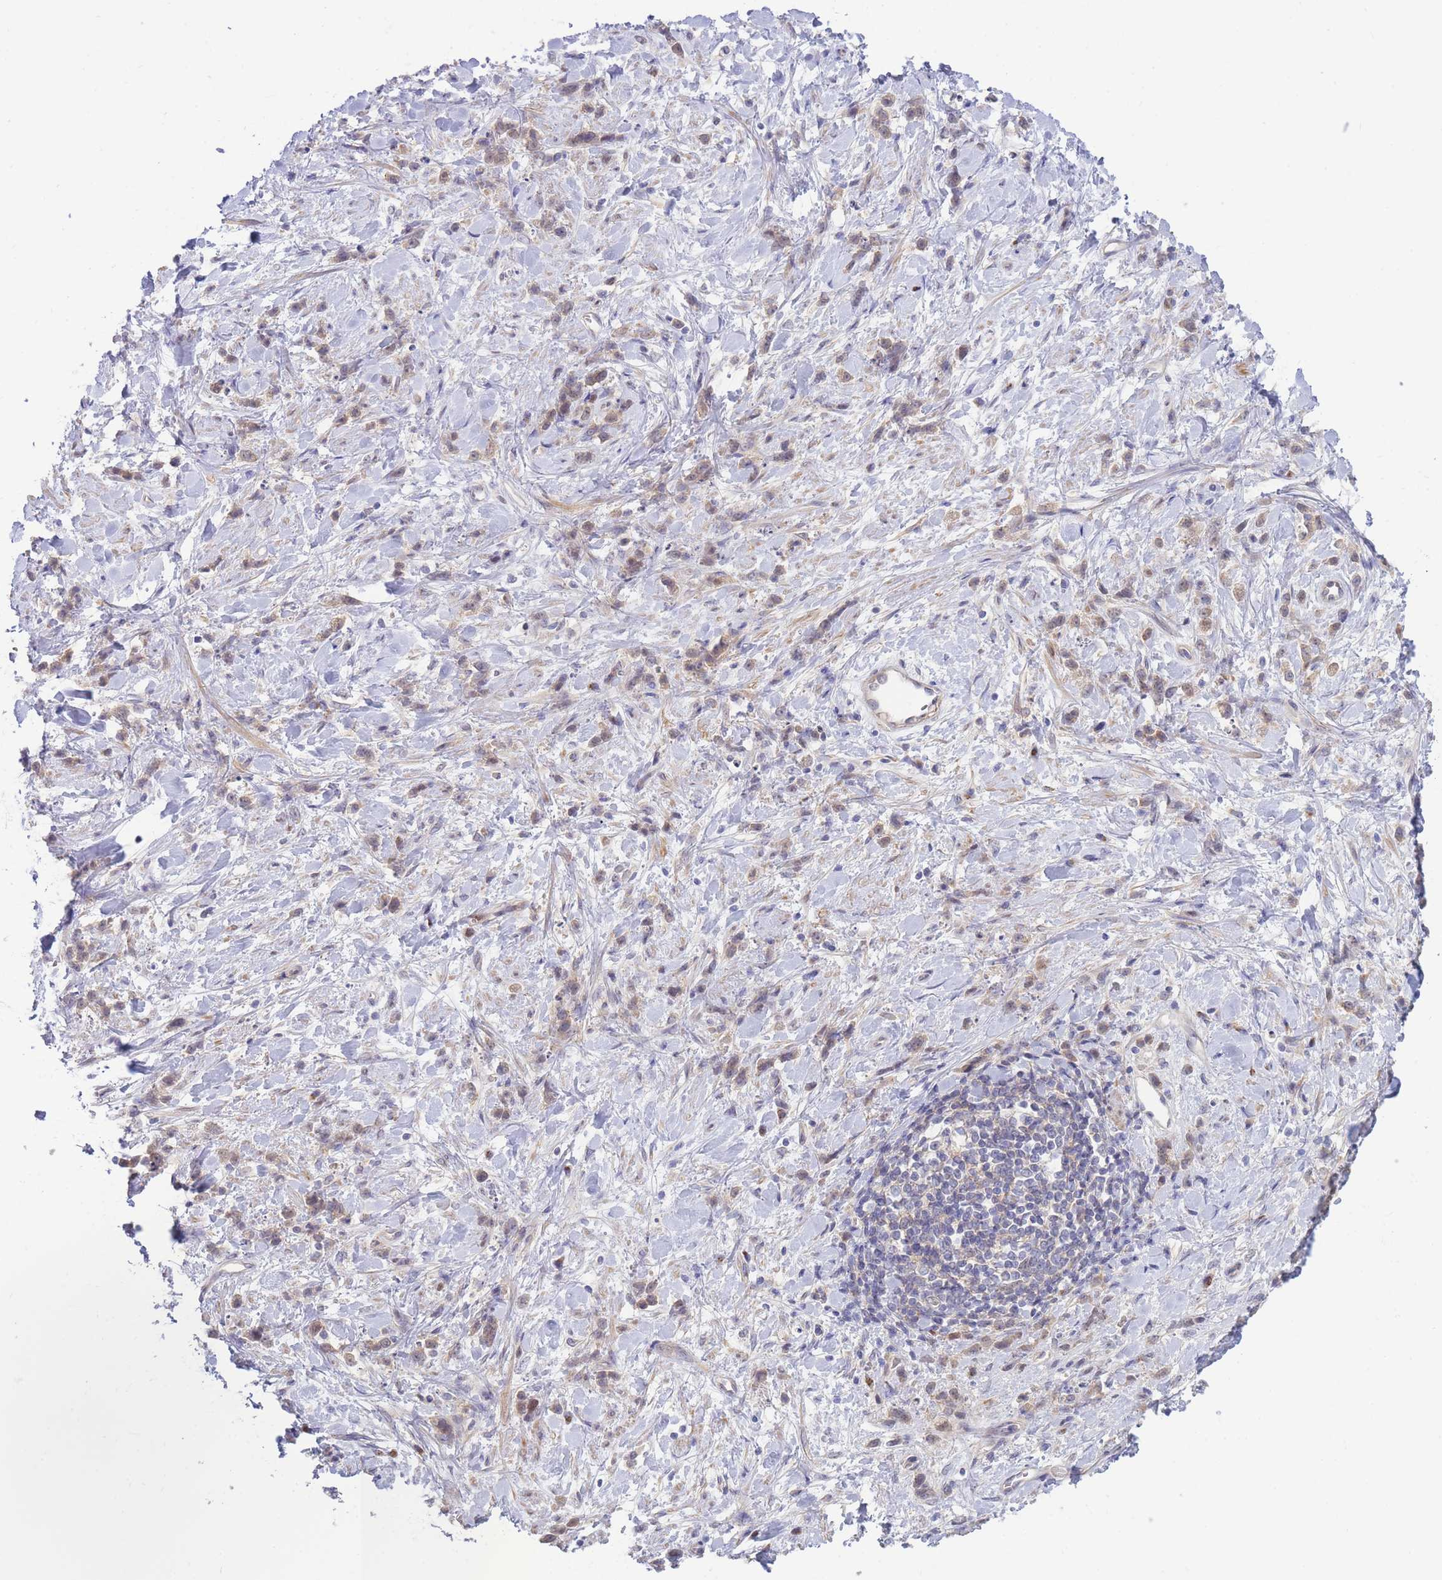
{"staining": {"intensity": "weak", "quantity": "<25%", "location": "cytoplasmic/membranous"}, "tissue": "stomach cancer", "cell_type": "Tumor cells", "image_type": "cancer", "snomed": [{"axis": "morphology", "description": "Adenocarcinoma, NOS"}, {"axis": "topography", "description": "Stomach"}], "caption": "The photomicrograph shows no significant positivity in tumor cells of stomach cancer (adenocarcinoma).", "gene": "APOL4", "patient": {"sex": "female", "age": 60}}